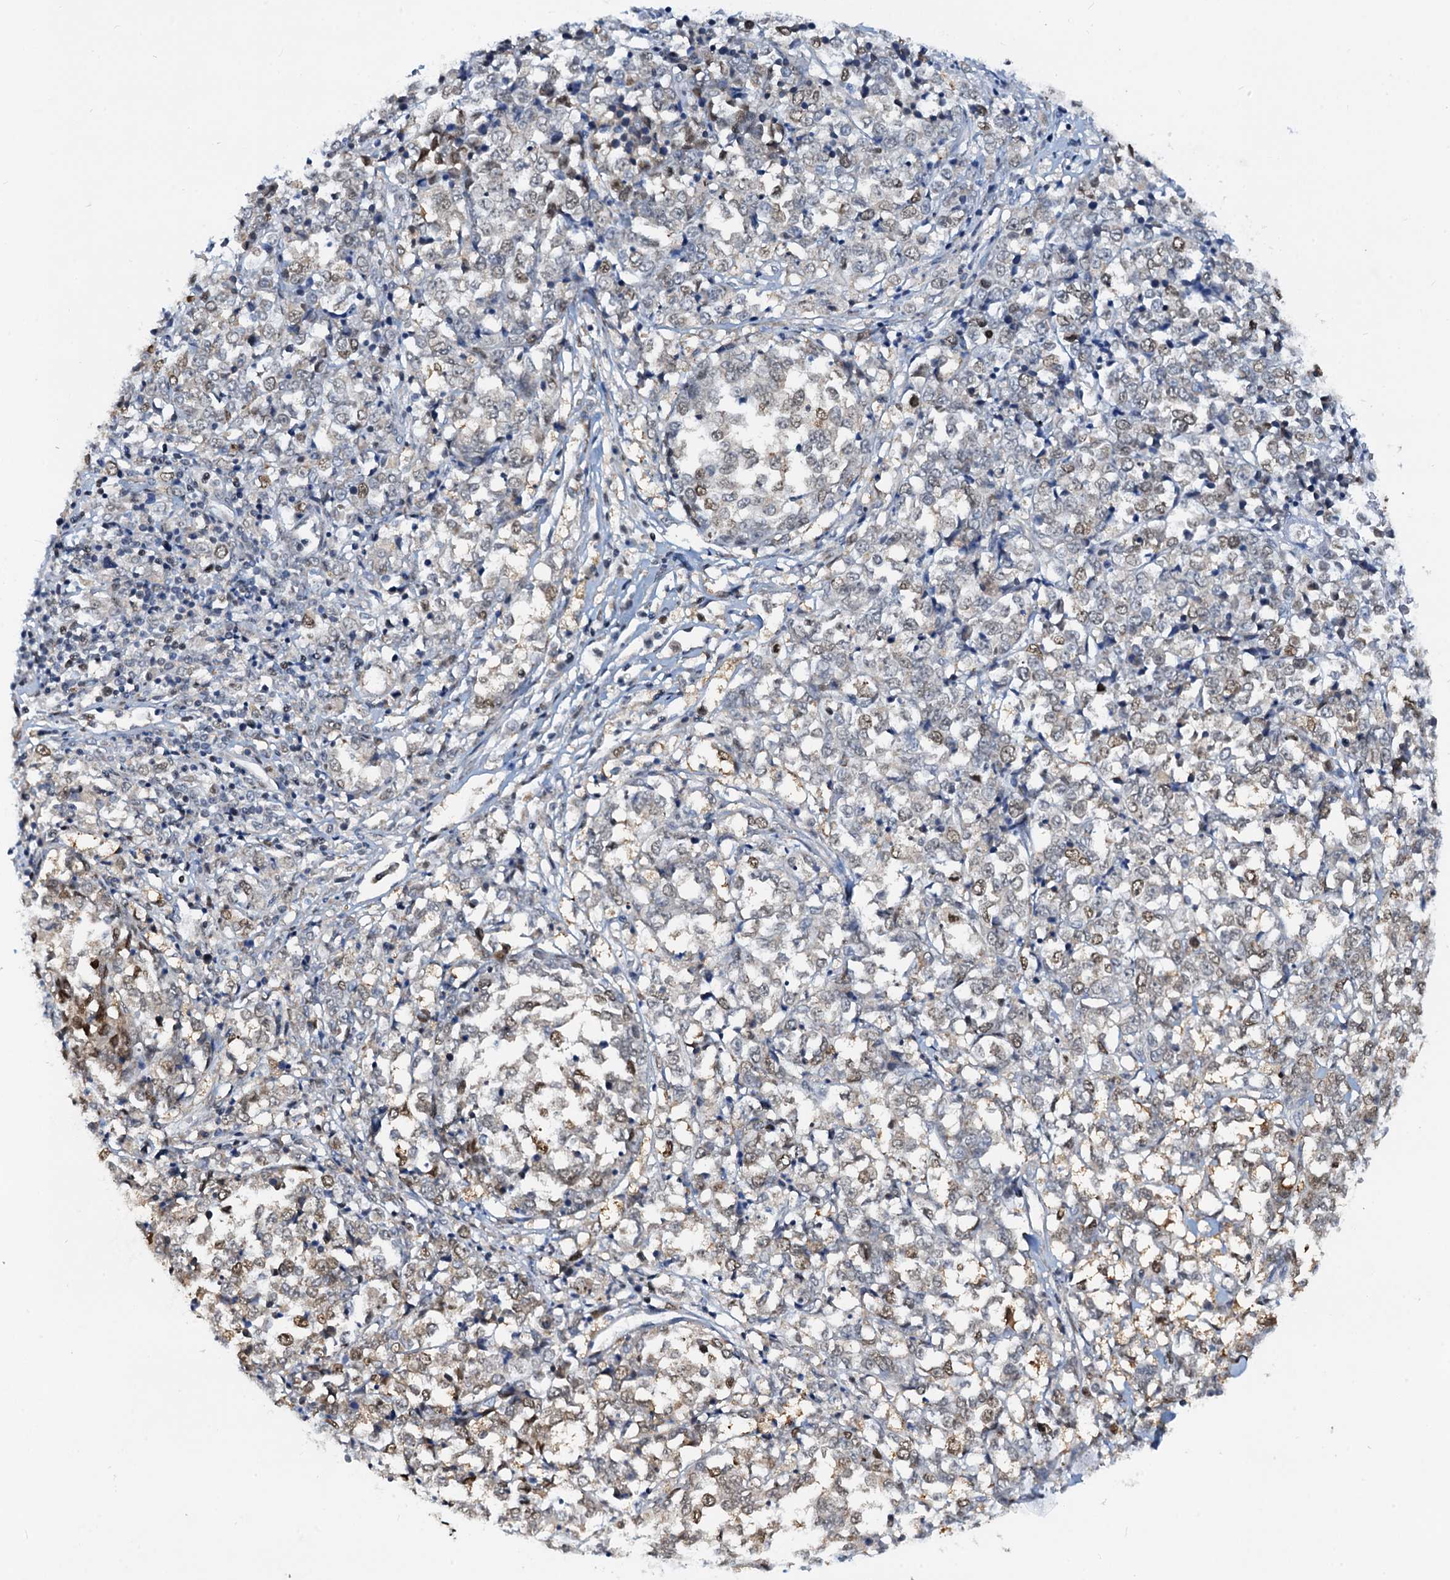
{"staining": {"intensity": "moderate", "quantity": "<25%", "location": "nuclear"}, "tissue": "melanoma", "cell_type": "Tumor cells", "image_type": "cancer", "snomed": [{"axis": "morphology", "description": "Malignant melanoma, NOS"}, {"axis": "topography", "description": "Skin"}], "caption": "Human melanoma stained with a protein marker shows moderate staining in tumor cells.", "gene": "PTGES3", "patient": {"sex": "female", "age": 72}}